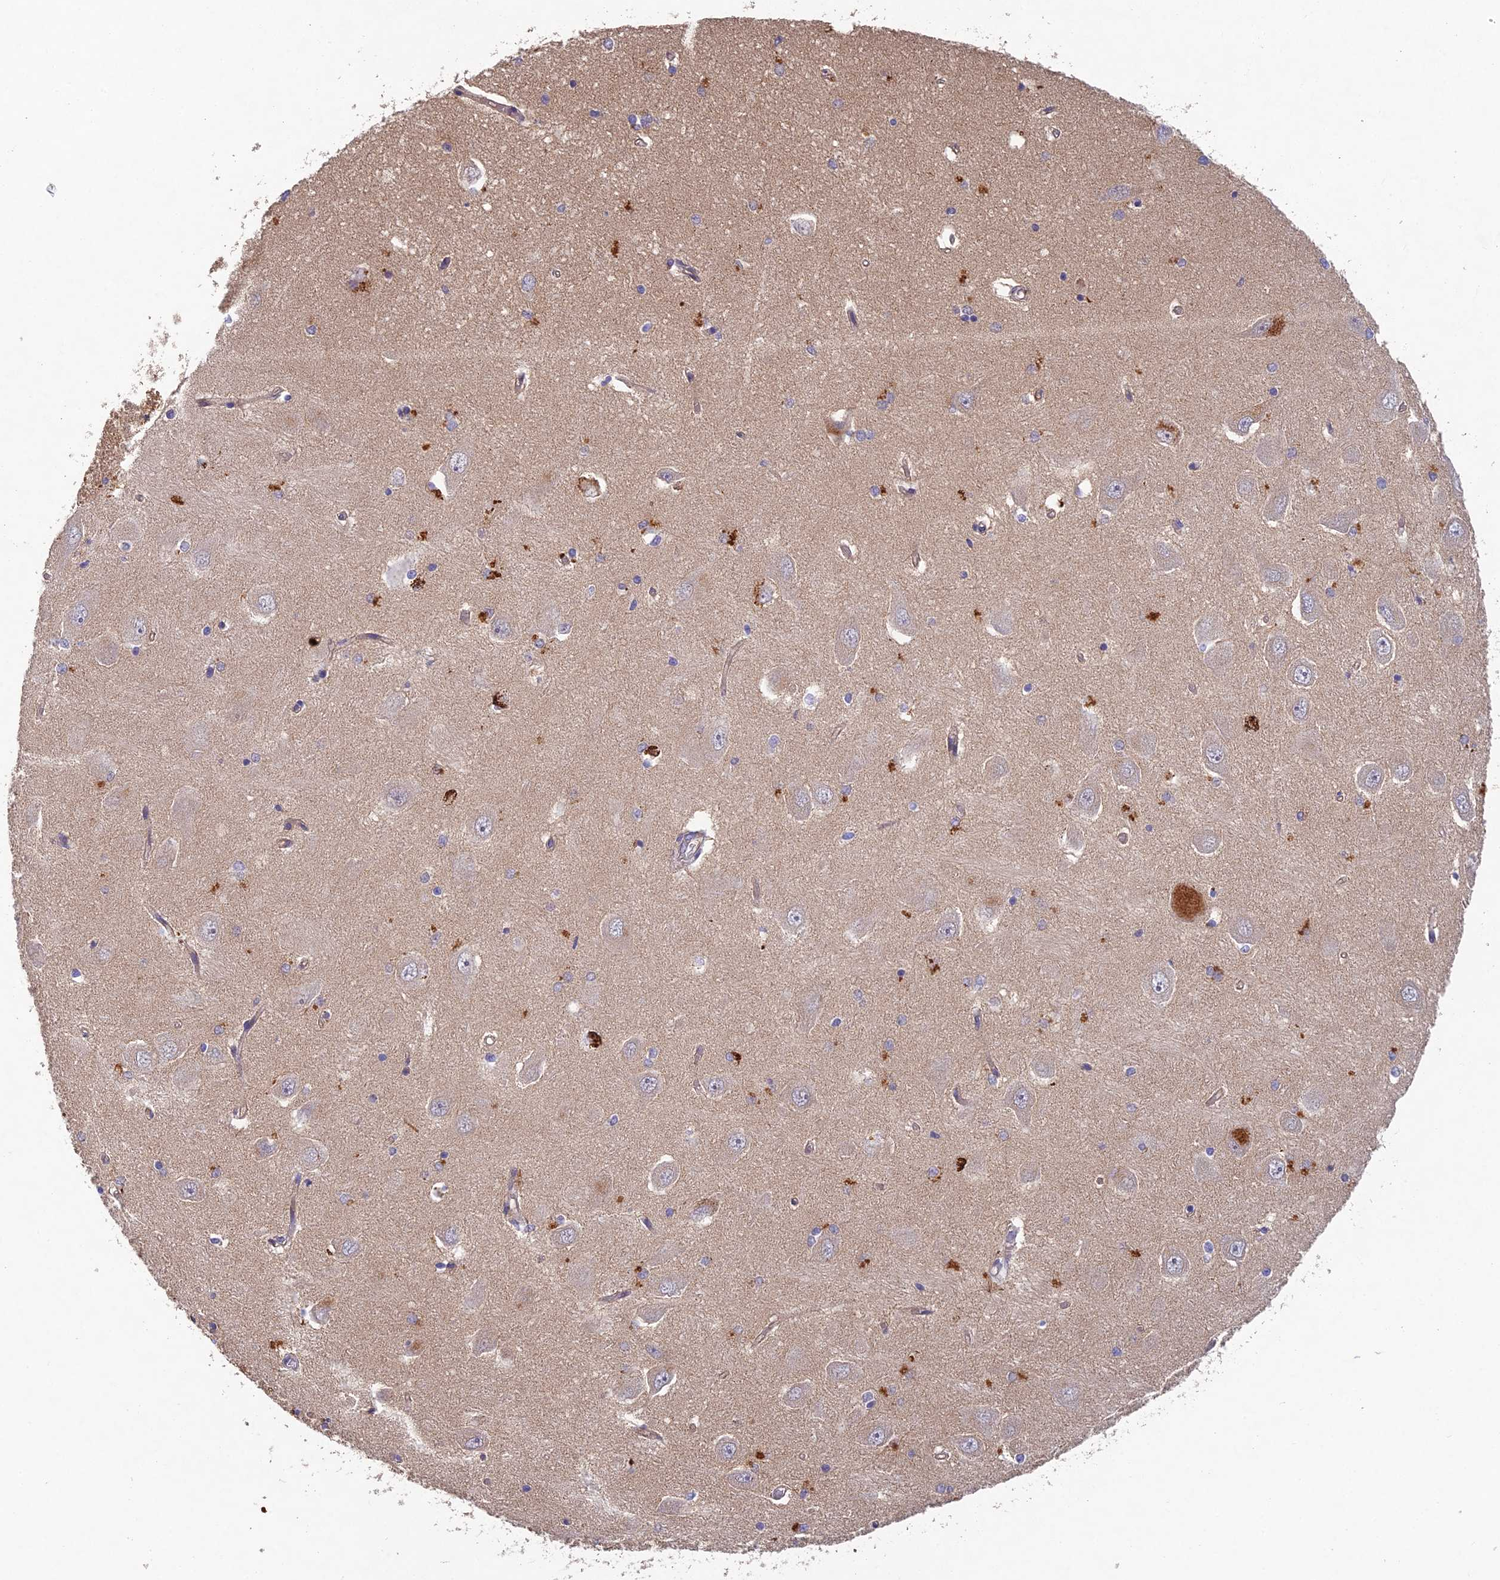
{"staining": {"intensity": "weak", "quantity": "<25%", "location": "cytoplasmic/membranous"}, "tissue": "hippocampus", "cell_type": "Glial cells", "image_type": "normal", "snomed": [{"axis": "morphology", "description": "Normal tissue, NOS"}, {"axis": "topography", "description": "Hippocampus"}], "caption": "DAB immunohistochemical staining of unremarkable hippocampus shows no significant expression in glial cells. (IHC, brightfield microscopy, high magnification).", "gene": "NSMCE1", "patient": {"sex": "male", "age": 45}}